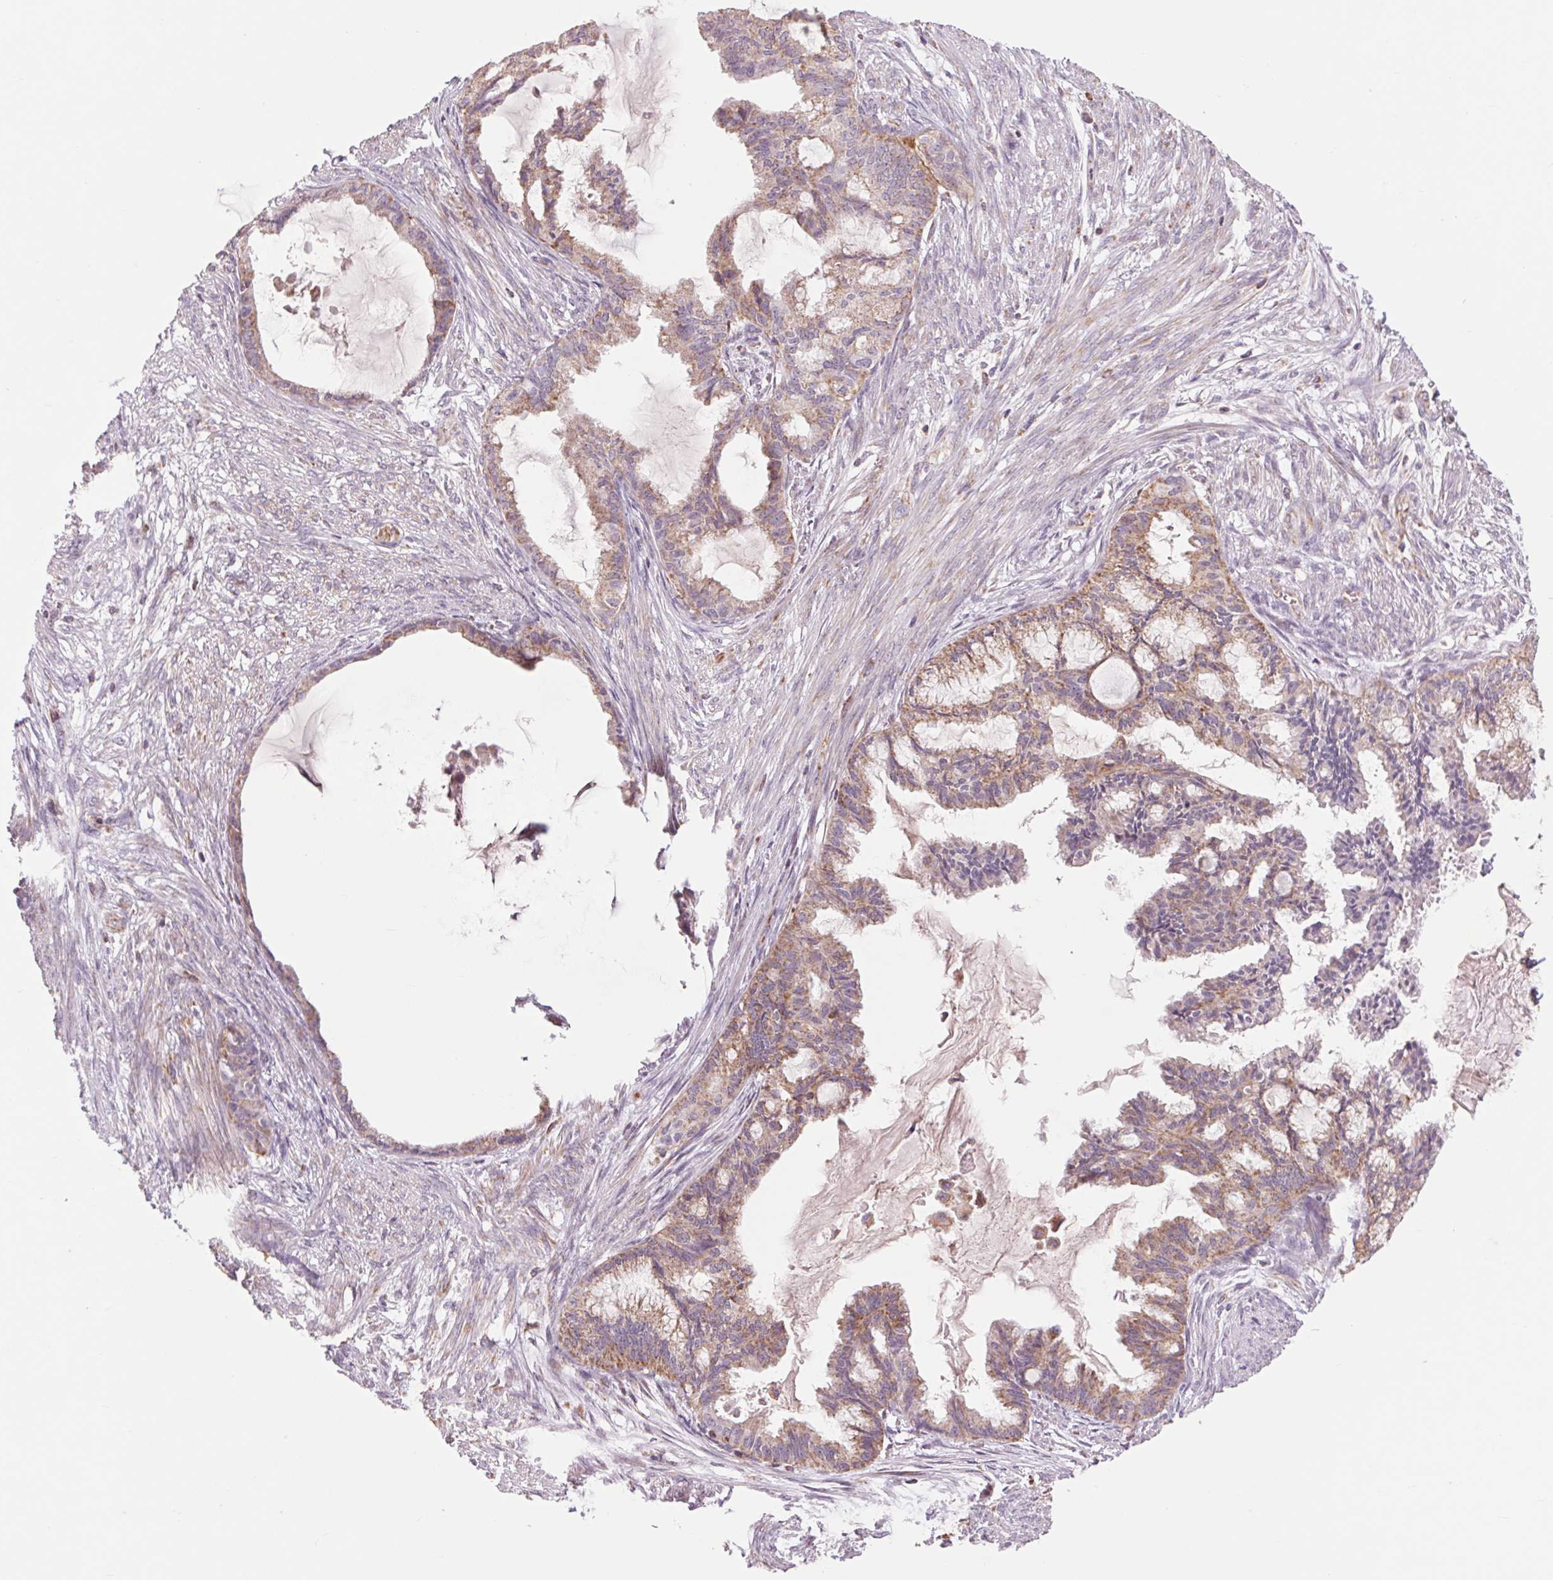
{"staining": {"intensity": "moderate", "quantity": ">75%", "location": "cytoplasmic/membranous"}, "tissue": "endometrial cancer", "cell_type": "Tumor cells", "image_type": "cancer", "snomed": [{"axis": "morphology", "description": "Adenocarcinoma, NOS"}, {"axis": "topography", "description": "Endometrium"}], "caption": "Immunohistochemical staining of human adenocarcinoma (endometrial) shows medium levels of moderate cytoplasmic/membranous staining in approximately >75% of tumor cells. (DAB (3,3'-diaminobenzidine) IHC, brown staining for protein, blue staining for nuclei).", "gene": "COX6A1", "patient": {"sex": "female", "age": 86}}